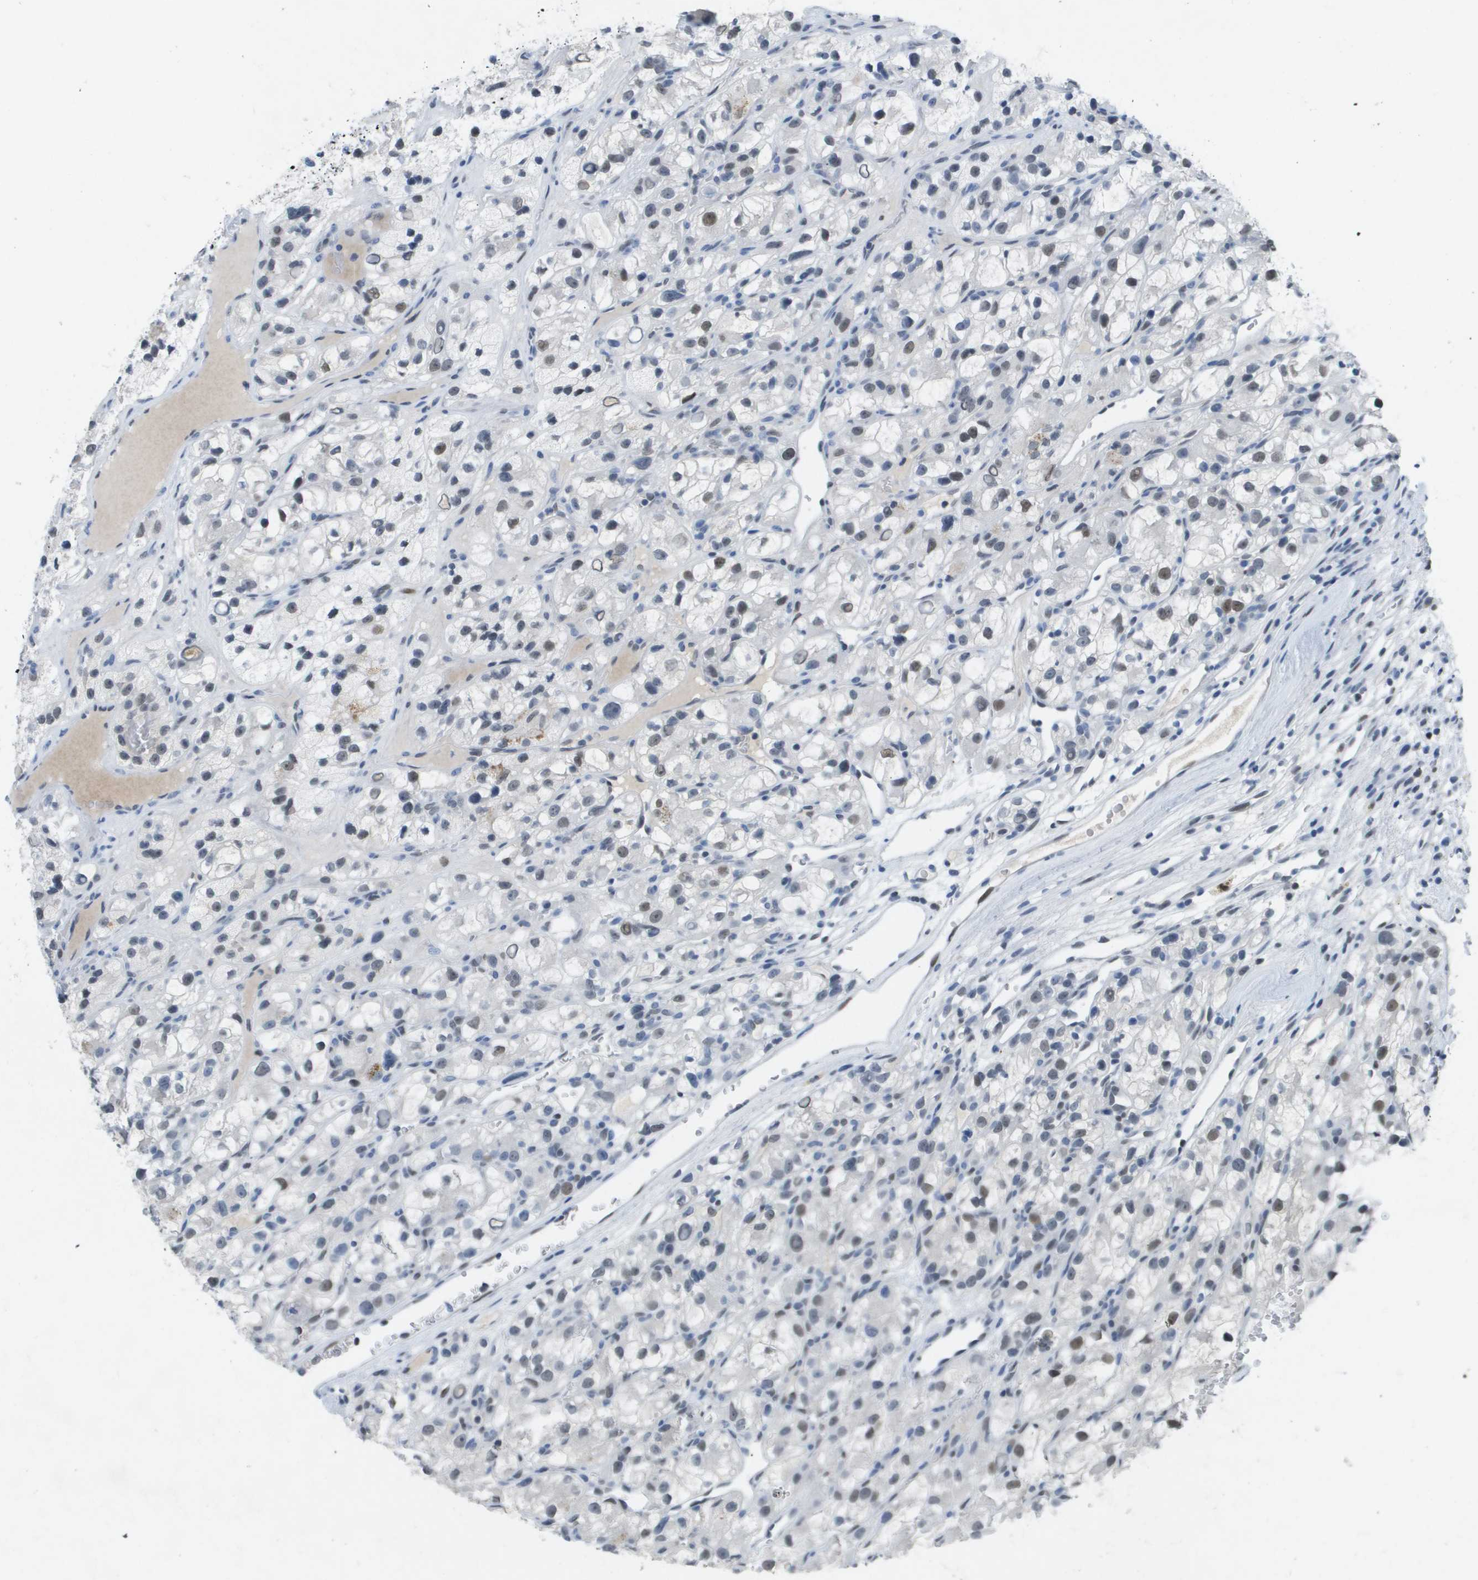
{"staining": {"intensity": "moderate", "quantity": "<25%", "location": "nuclear"}, "tissue": "renal cancer", "cell_type": "Tumor cells", "image_type": "cancer", "snomed": [{"axis": "morphology", "description": "Adenocarcinoma, NOS"}, {"axis": "topography", "description": "Kidney"}], "caption": "Immunohistochemistry (IHC) of human renal cancer (adenocarcinoma) exhibits low levels of moderate nuclear staining in about <25% of tumor cells.", "gene": "TP53RK", "patient": {"sex": "female", "age": 57}}